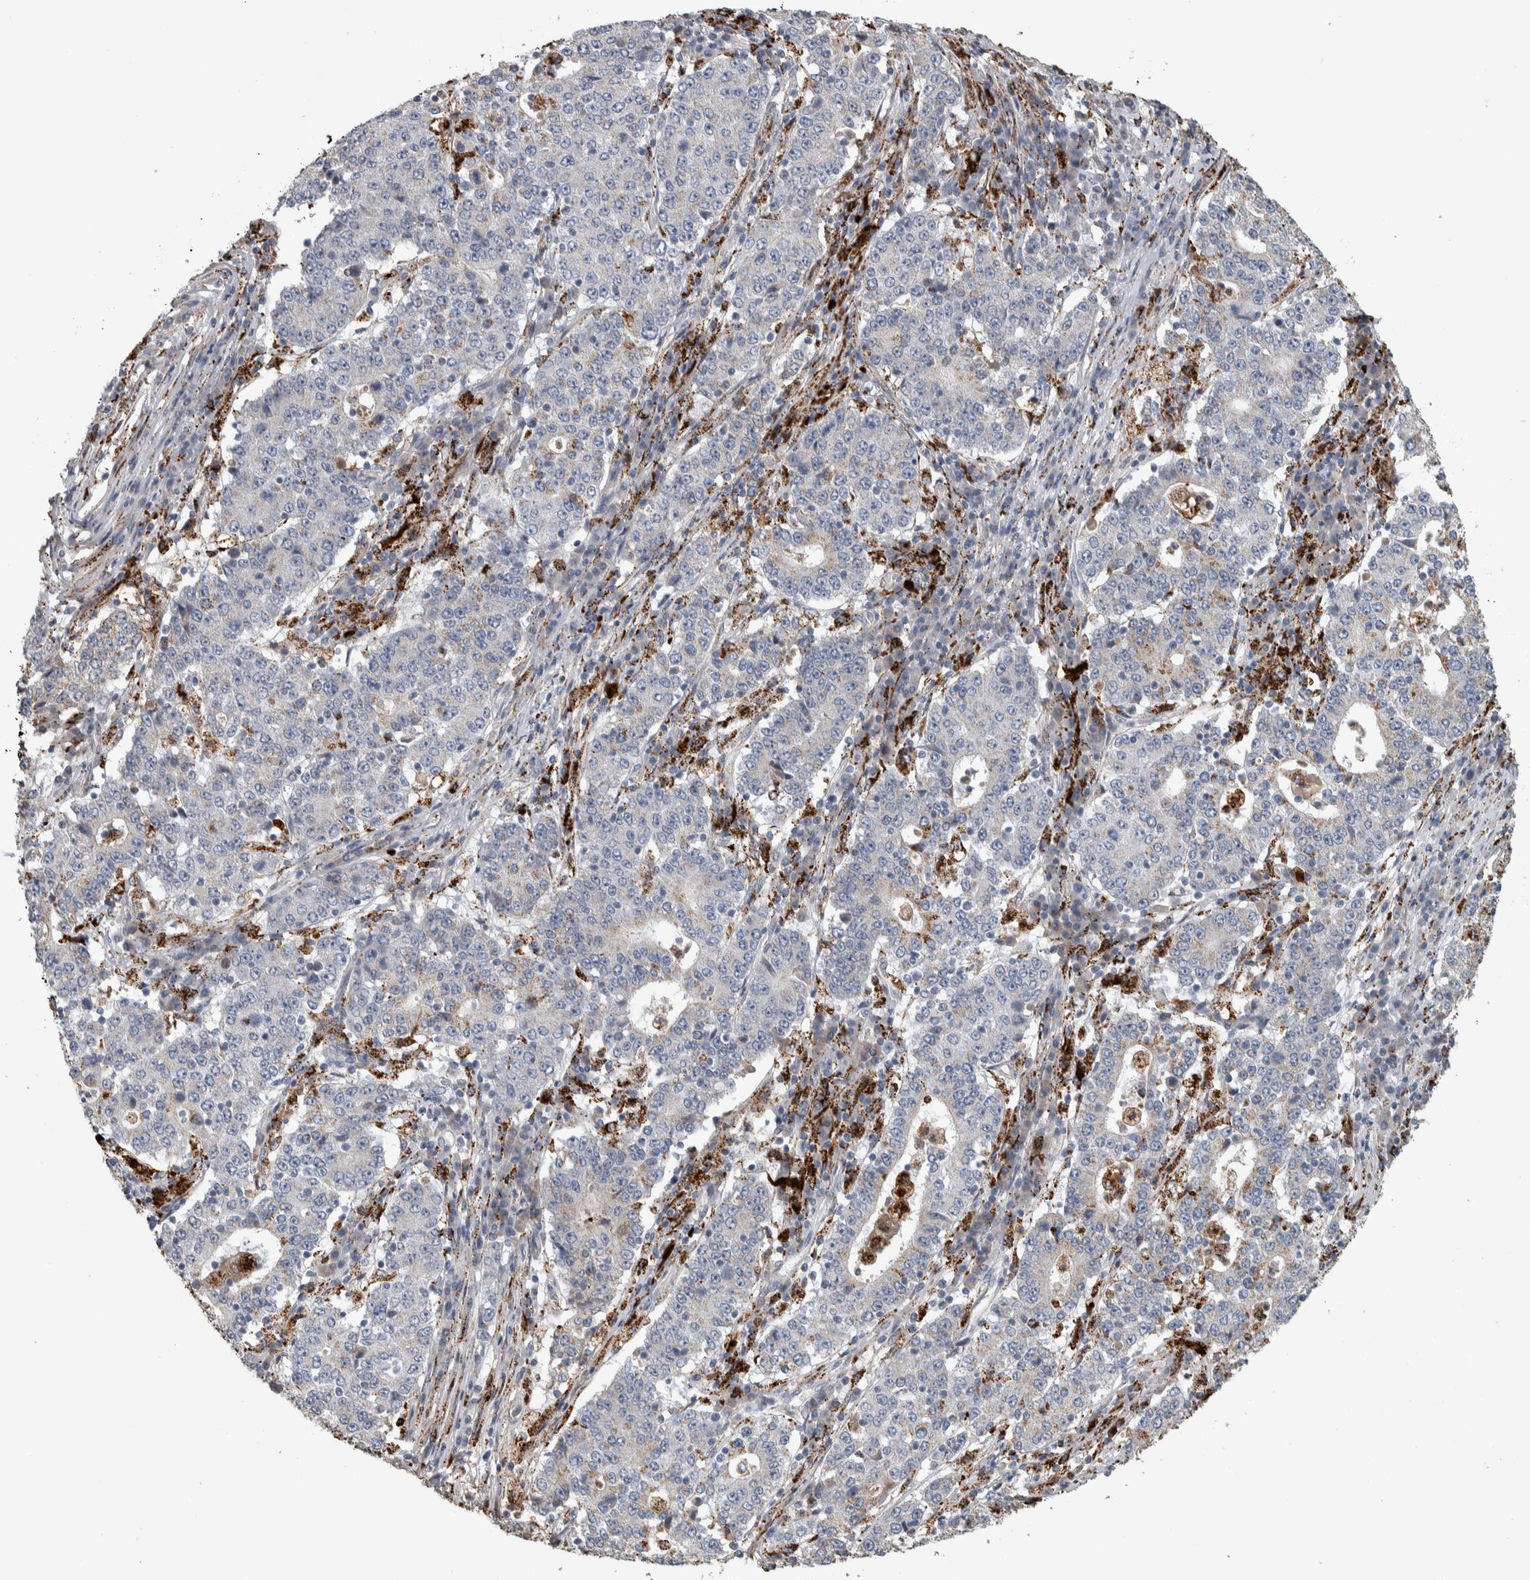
{"staining": {"intensity": "weak", "quantity": "<25%", "location": "cytoplasmic/membranous"}, "tissue": "stomach cancer", "cell_type": "Tumor cells", "image_type": "cancer", "snomed": [{"axis": "morphology", "description": "Adenocarcinoma, NOS"}, {"axis": "topography", "description": "Stomach"}], "caption": "Tumor cells show no significant positivity in adenocarcinoma (stomach).", "gene": "FAM78A", "patient": {"sex": "male", "age": 59}}